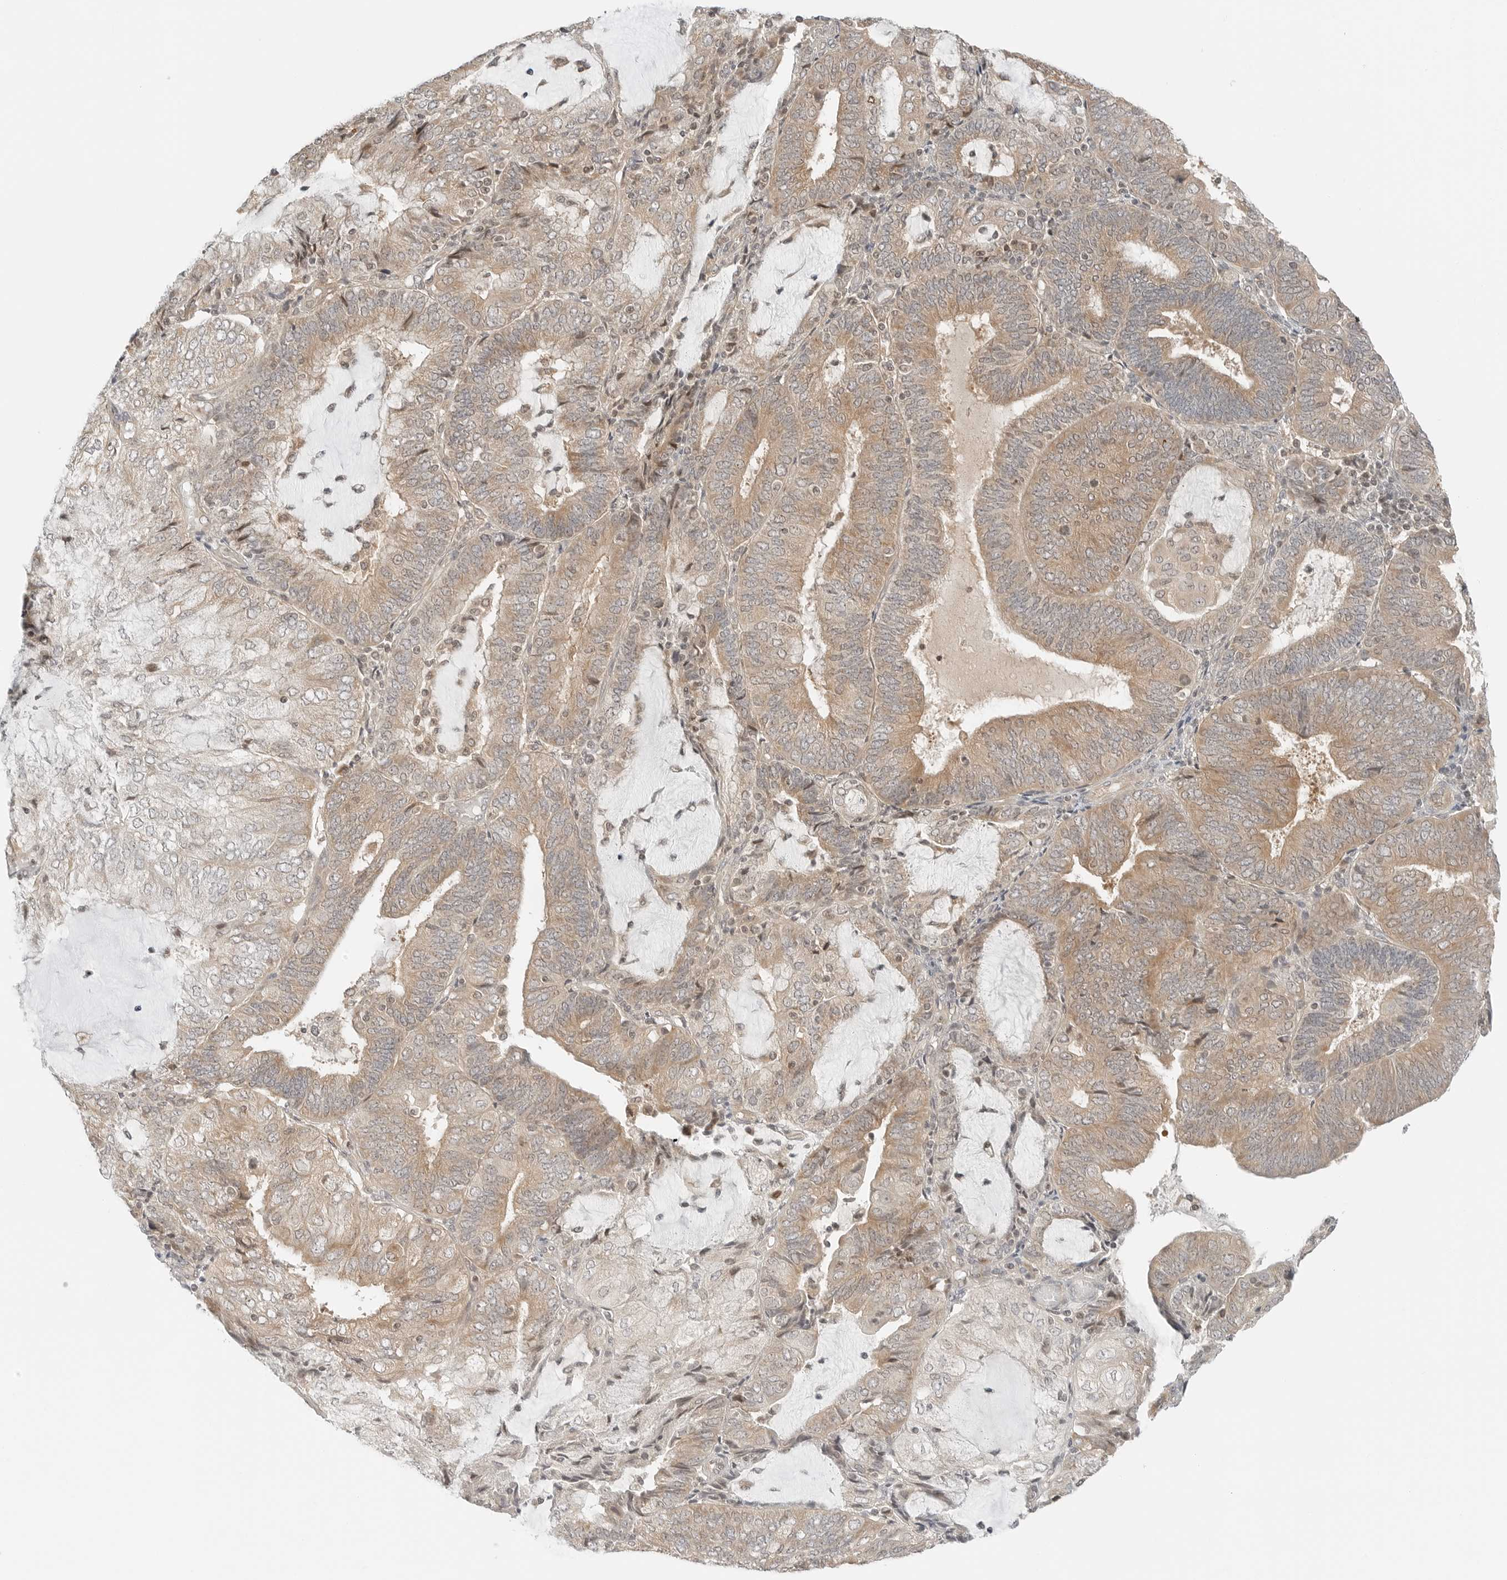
{"staining": {"intensity": "moderate", "quantity": ">75%", "location": "cytoplasmic/membranous"}, "tissue": "endometrial cancer", "cell_type": "Tumor cells", "image_type": "cancer", "snomed": [{"axis": "morphology", "description": "Adenocarcinoma, NOS"}, {"axis": "topography", "description": "Endometrium"}], "caption": "Endometrial cancer was stained to show a protein in brown. There is medium levels of moderate cytoplasmic/membranous staining in approximately >75% of tumor cells.", "gene": "IQCC", "patient": {"sex": "female", "age": 81}}